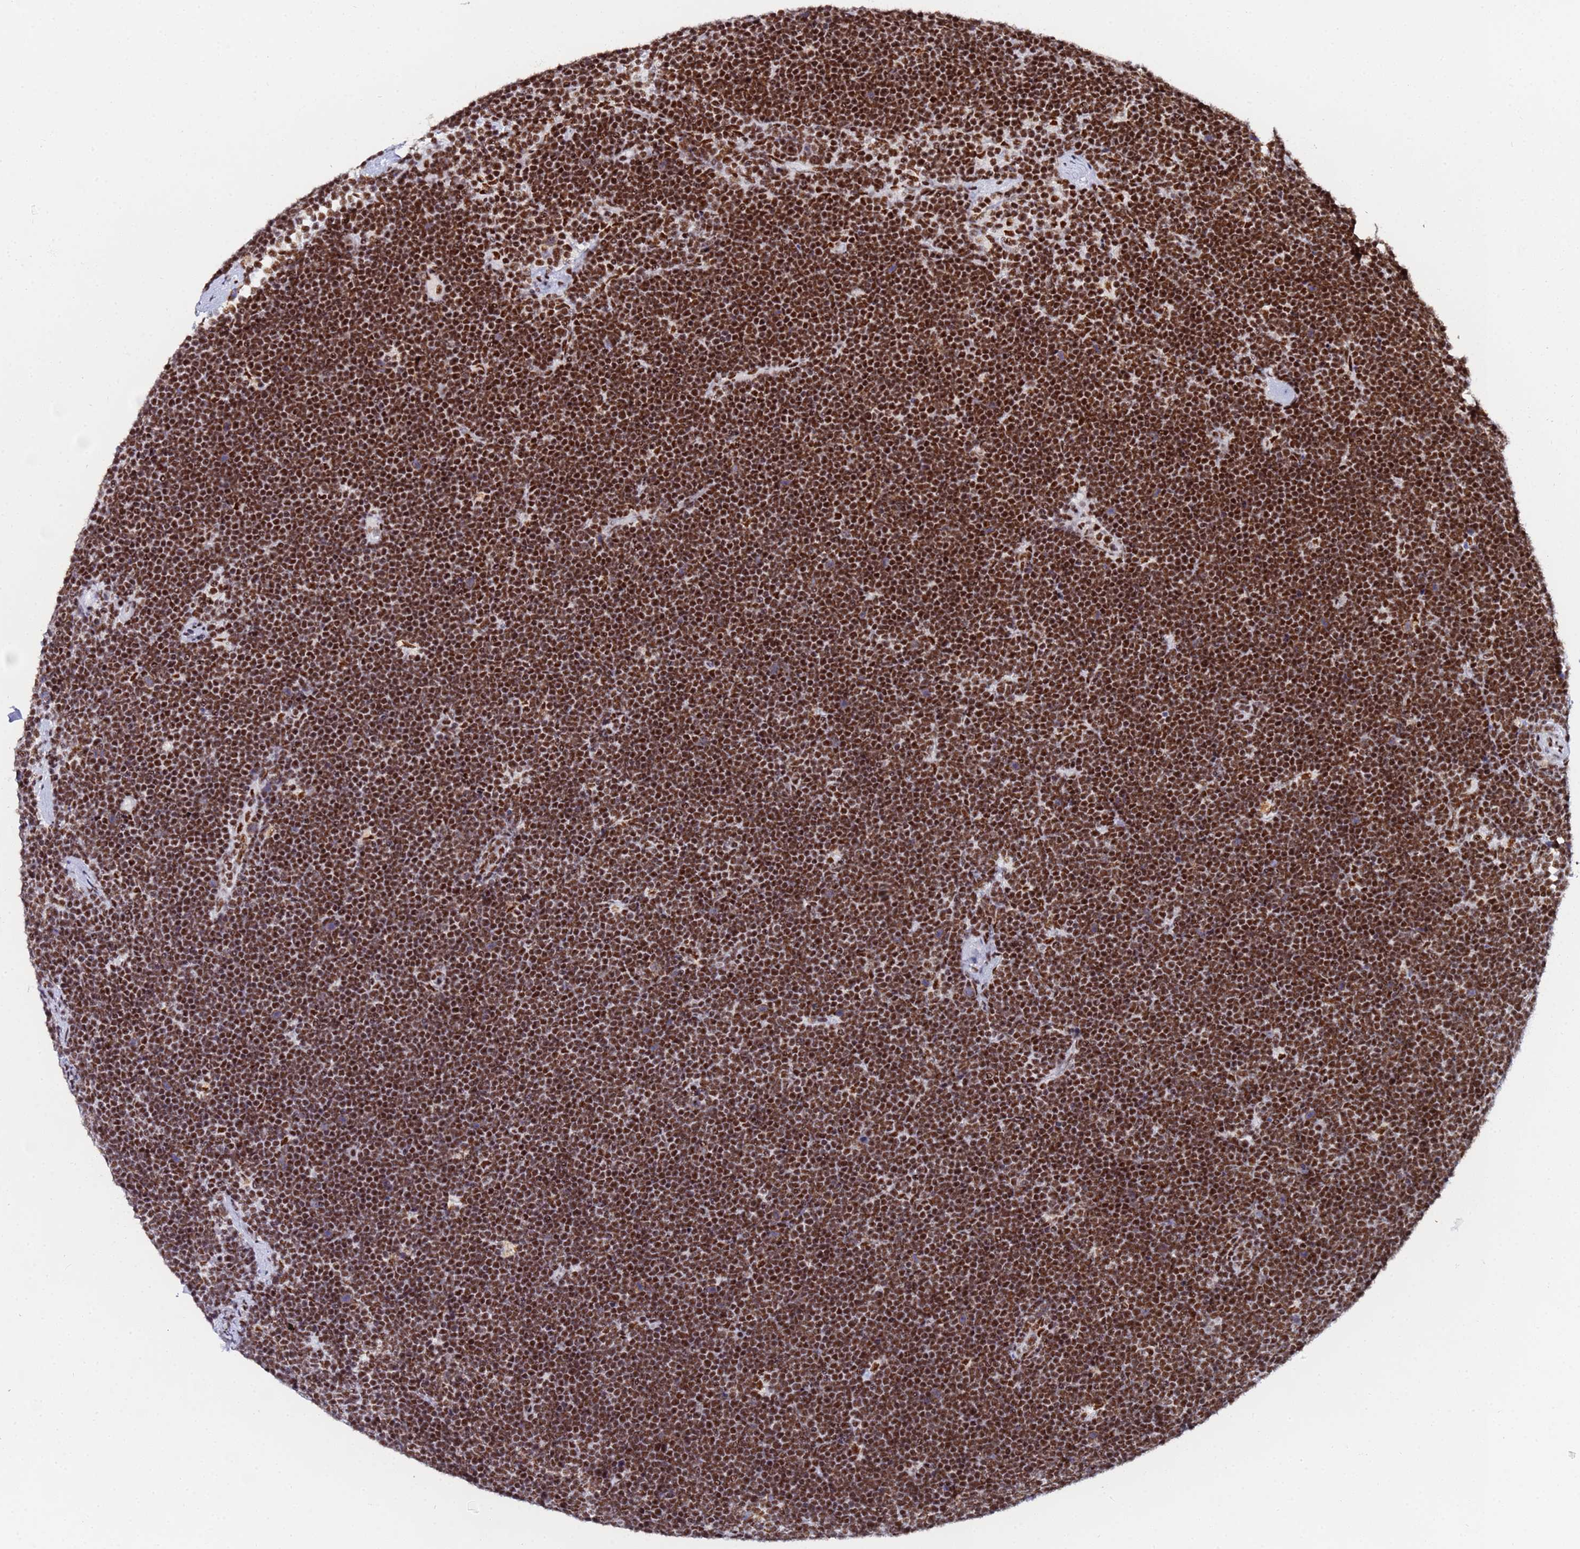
{"staining": {"intensity": "strong", "quantity": ">75%", "location": "nuclear"}, "tissue": "lymphoma", "cell_type": "Tumor cells", "image_type": "cancer", "snomed": [{"axis": "morphology", "description": "Malignant lymphoma, non-Hodgkin's type, High grade"}, {"axis": "topography", "description": "Lymph node"}], "caption": "The micrograph exhibits a brown stain indicating the presence of a protein in the nuclear of tumor cells in high-grade malignant lymphoma, non-Hodgkin's type.", "gene": "SNRPA1", "patient": {"sex": "male", "age": 13}}